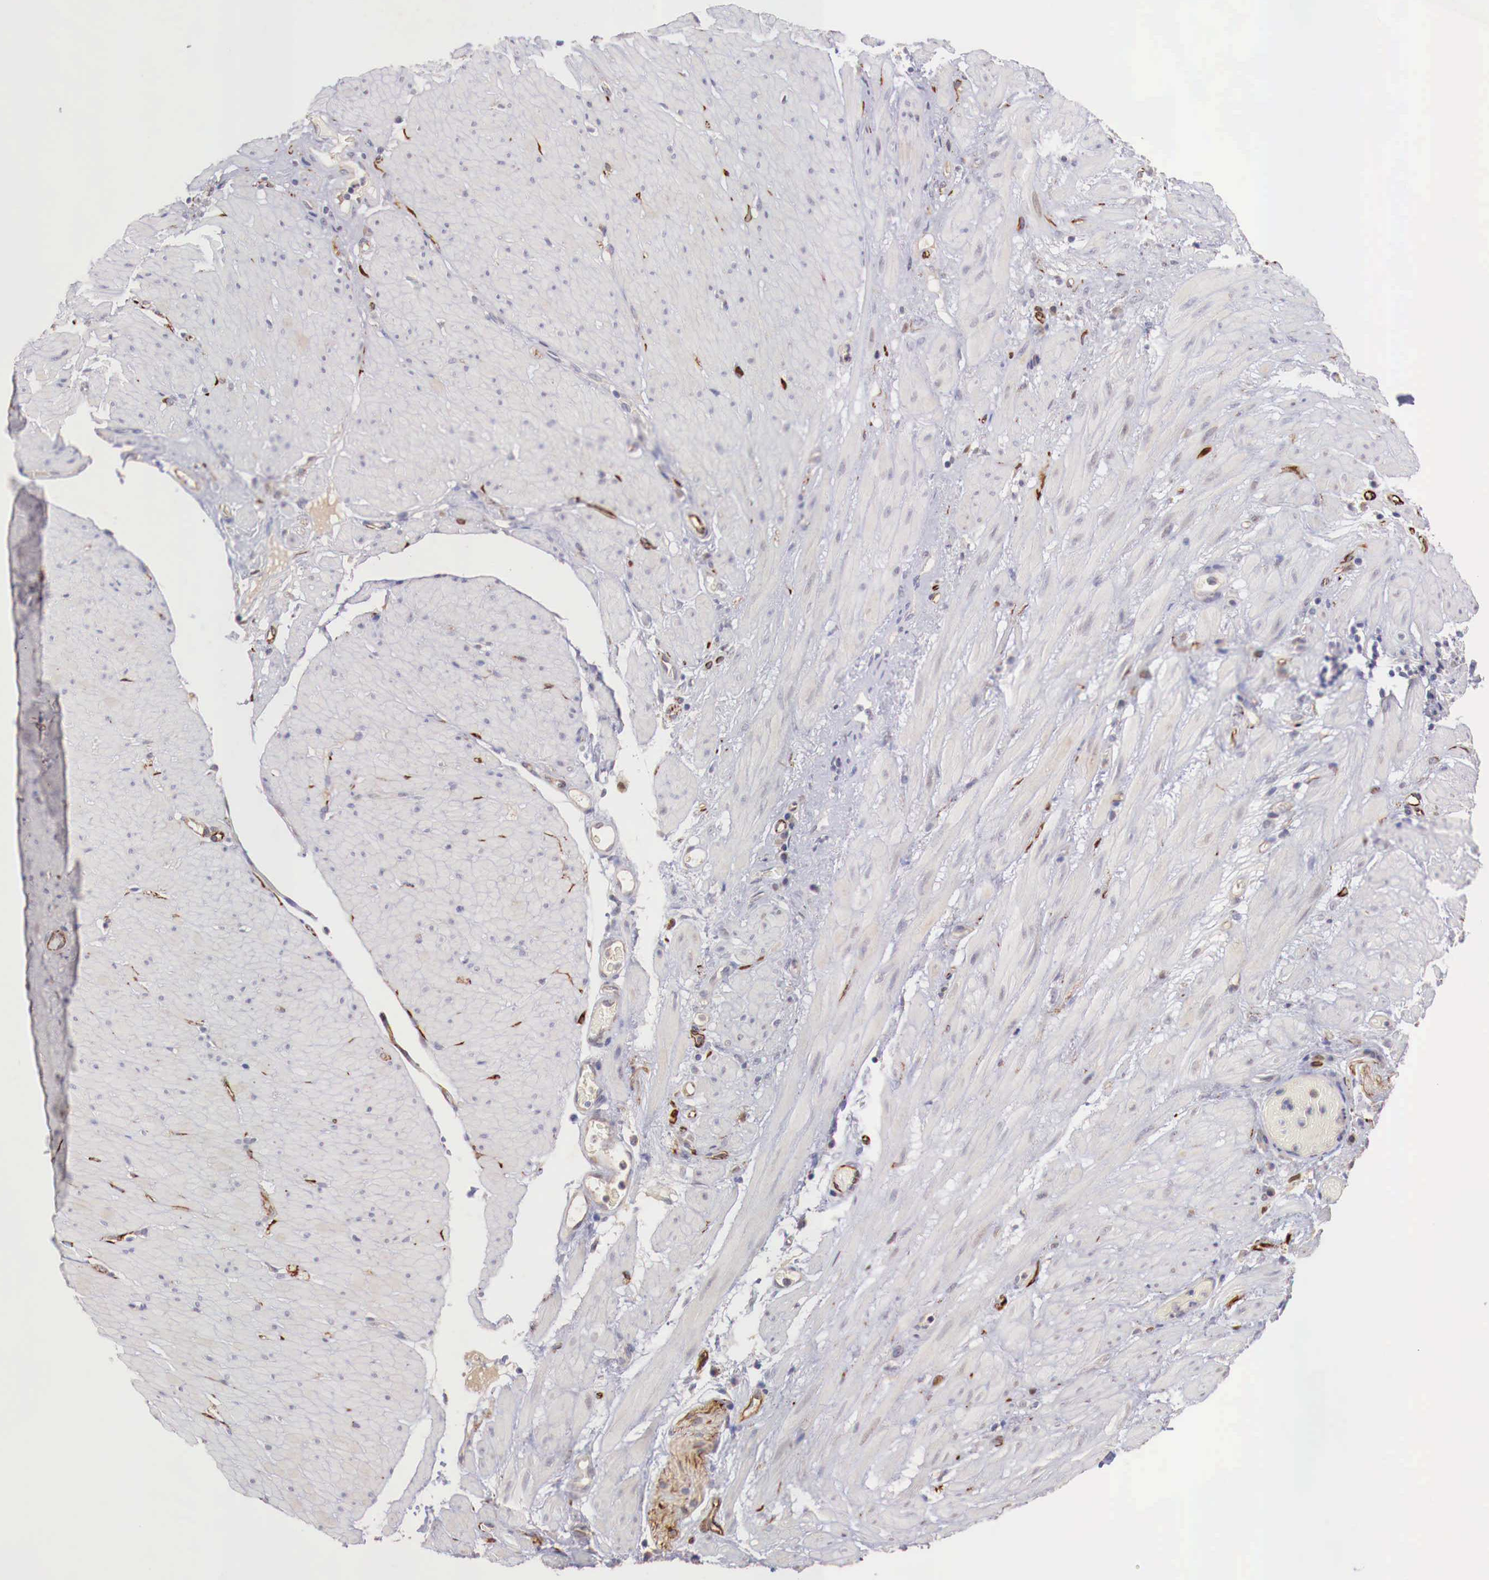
{"staining": {"intensity": "negative", "quantity": "none", "location": "none"}, "tissue": "stomach cancer", "cell_type": "Tumor cells", "image_type": "cancer", "snomed": [{"axis": "morphology", "description": "Adenocarcinoma, NOS"}, {"axis": "topography", "description": "Stomach, lower"}], "caption": "A histopathology image of human stomach adenocarcinoma is negative for staining in tumor cells.", "gene": "WT1", "patient": {"sex": "male", "age": 88}}